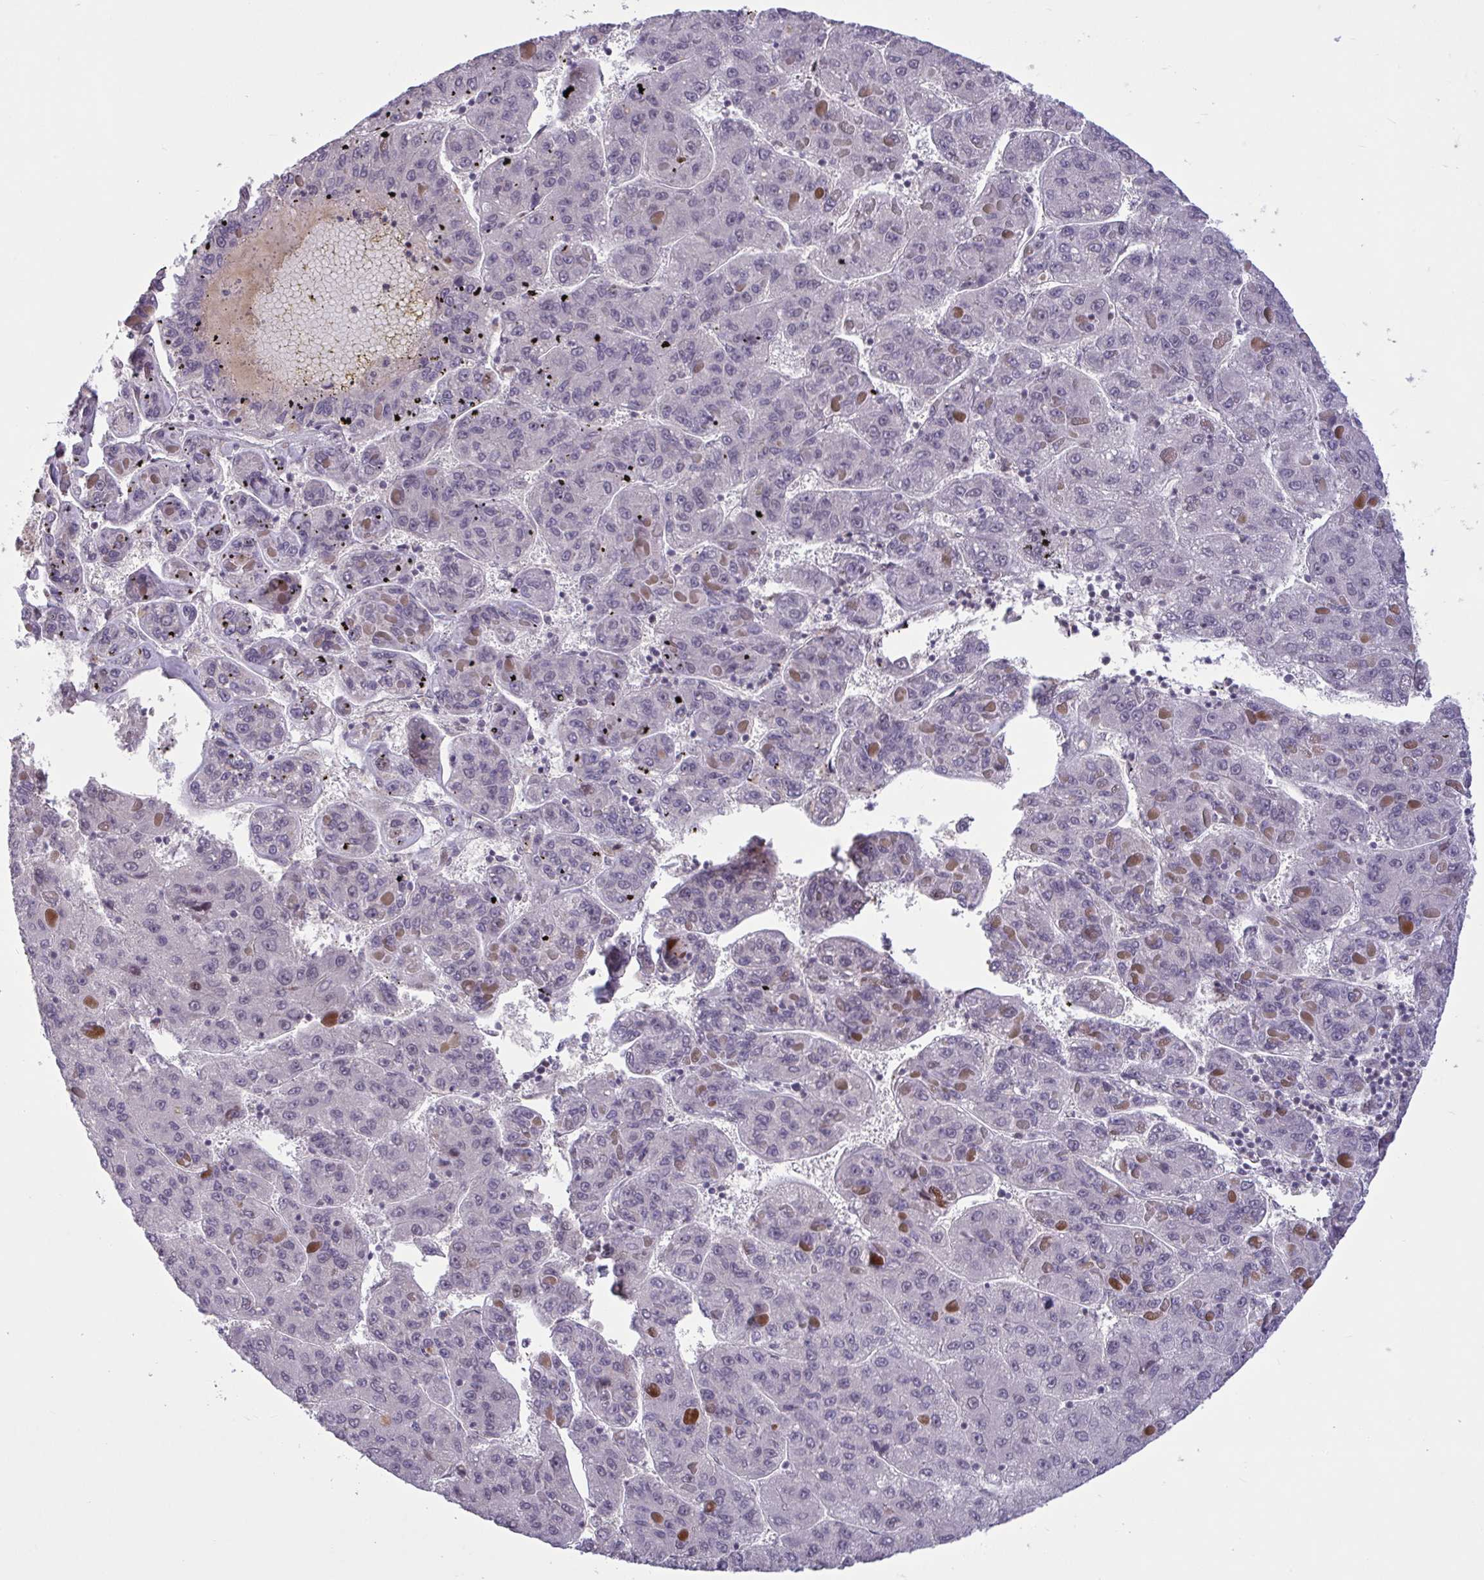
{"staining": {"intensity": "negative", "quantity": "none", "location": "none"}, "tissue": "liver cancer", "cell_type": "Tumor cells", "image_type": "cancer", "snomed": [{"axis": "morphology", "description": "Carcinoma, Hepatocellular, NOS"}, {"axis": "topography", "description": "Liver"}], "caption": "This is an IHC image of human liver cancer. There is no positivity in tumor cells.", "gene": "ZNF414", "patient": {"sex": "female", "age": 82}}